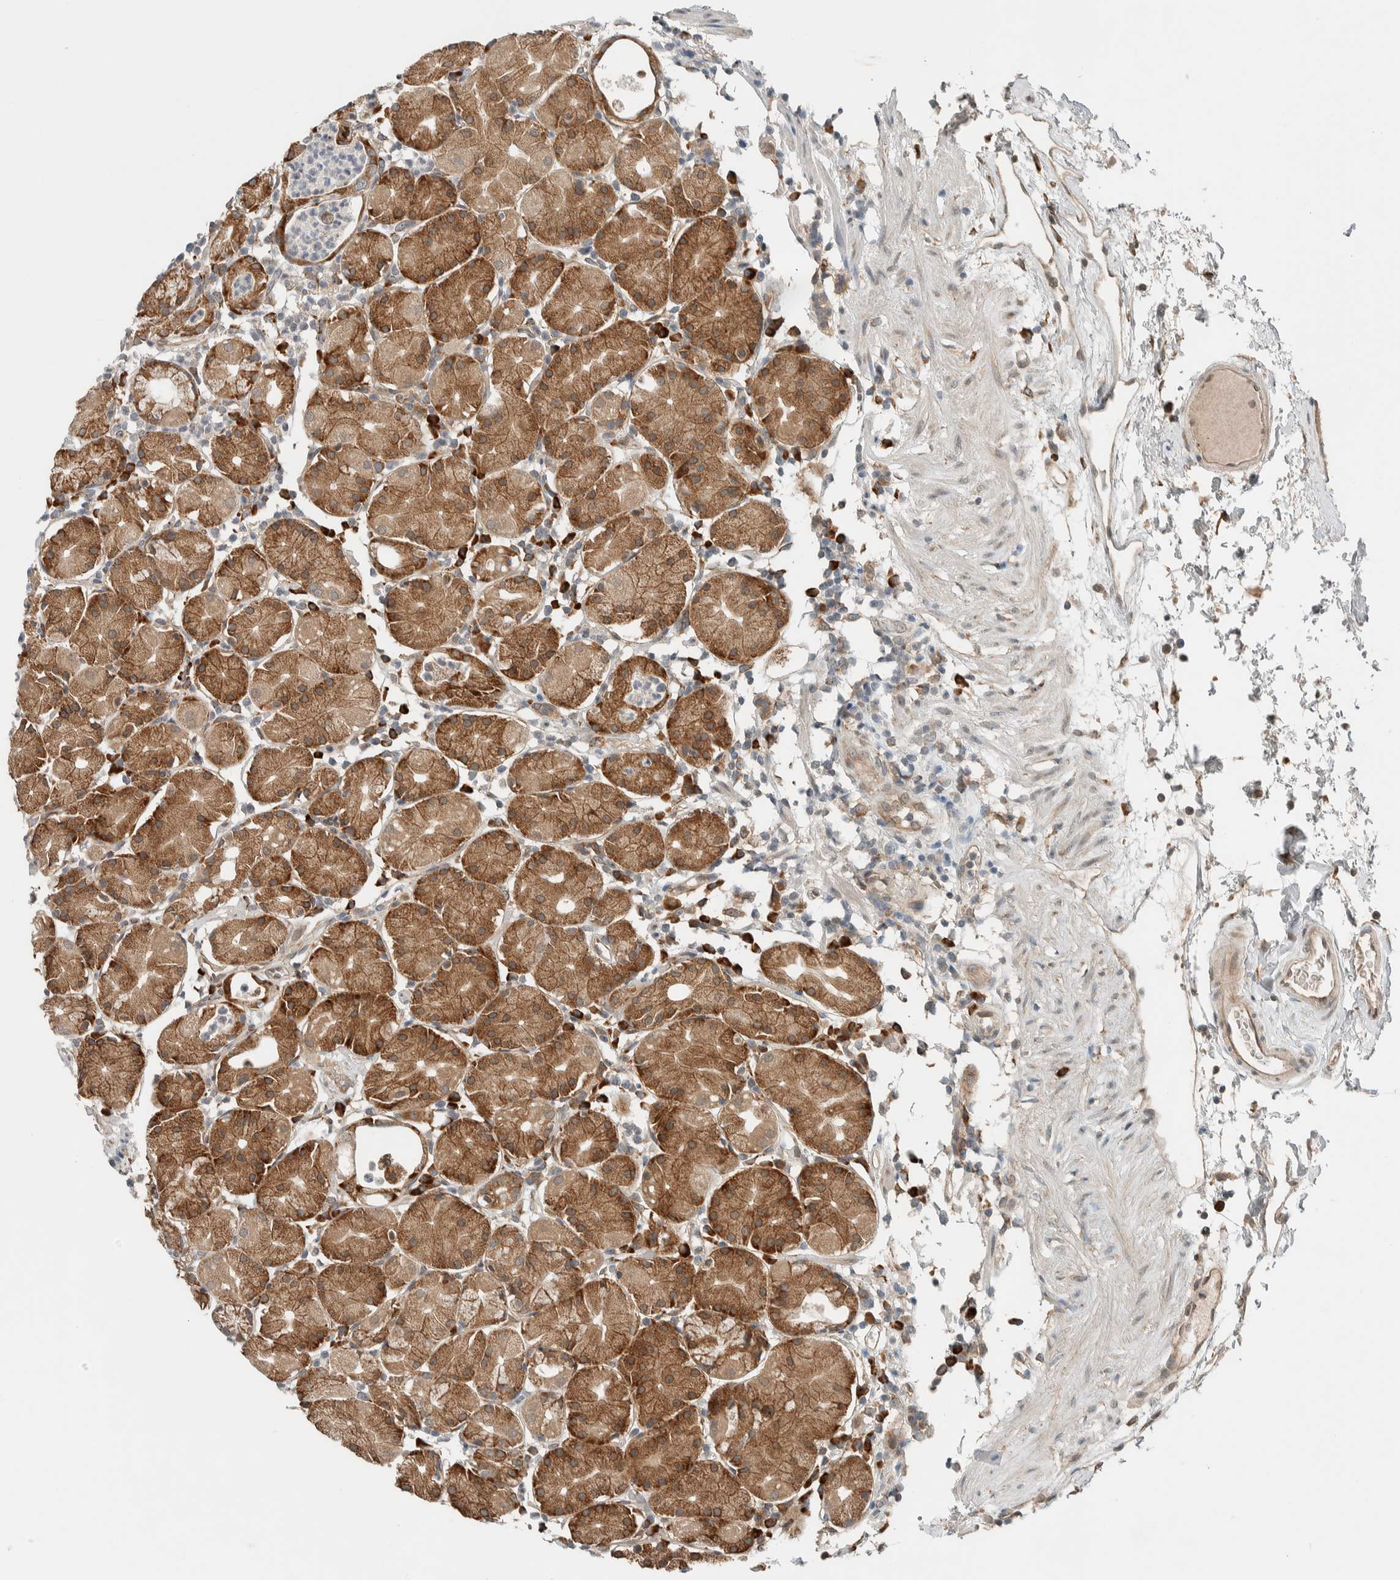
{"staining": {"intensity": "moderate", "quantity": ">75%", "location": "cytoplasmic/membranous"}, "tissue": "stomach", "cell_type": "Glandular cells", "image_type": "normal", "snomed": [{"axis": "morphology", "description": "Normal tissue, NOS"}, {"axis": "topography", "description": "Stomach"}, {"axis": "topography", "description": "Stomach, lower"}], "caption": "IHC image of benign stomach stained for a protein (brown), which displays medium levels of moderate cytoplasmic/membranous staining in approximately >75% of glandular cells.", "gene": "CTBP2", "patient": {"sex": "female", "age": 75}}